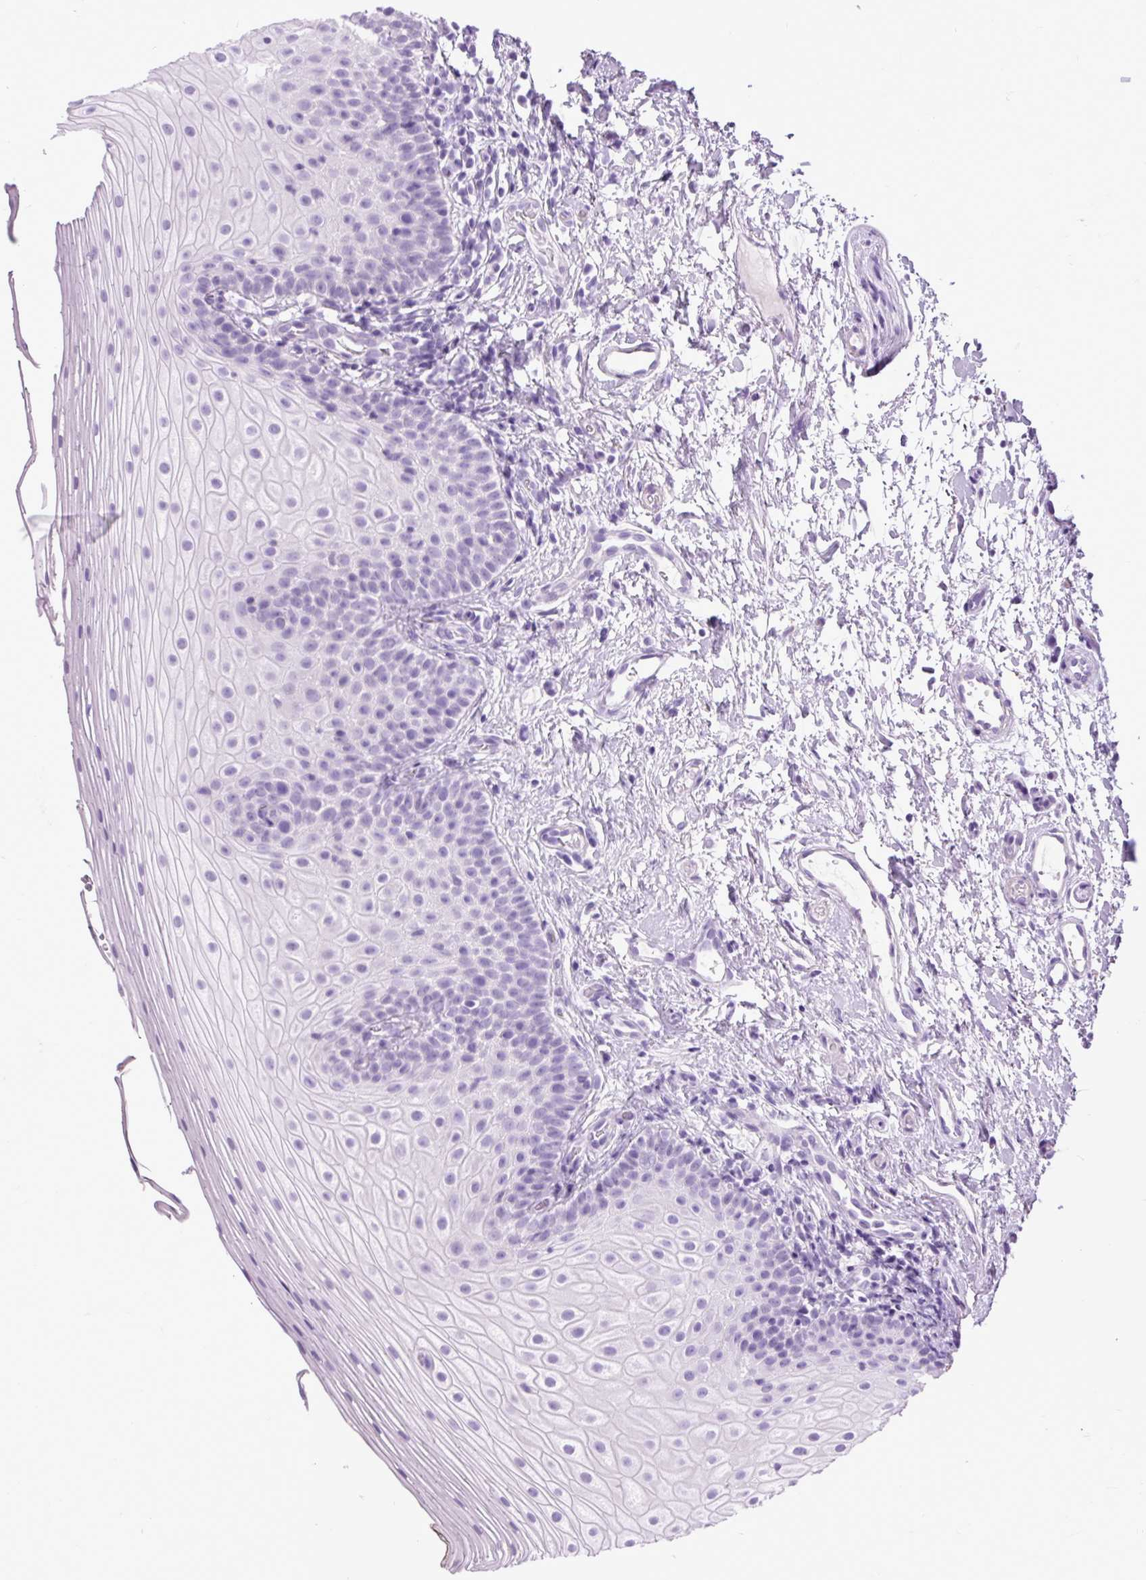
{"staining": {"intensity": "negative", "quantity": "none", "location": "none"}, "tissue": "oral mucosa", "cell_type": "Squamous epithelial cells", "image_type": "normal", "snomed": [{"axis": "morphology", "description": "Normal tissue, NOS"}, {"axis": "topography", "description": "Oral tissue"}], "caption": "Immunohistochemical staining of normal oral mucosa shows no significant expression in squamous epithelial cells.", "gene": "DPP6", "patient": {"sex": "male", "age": 75}}